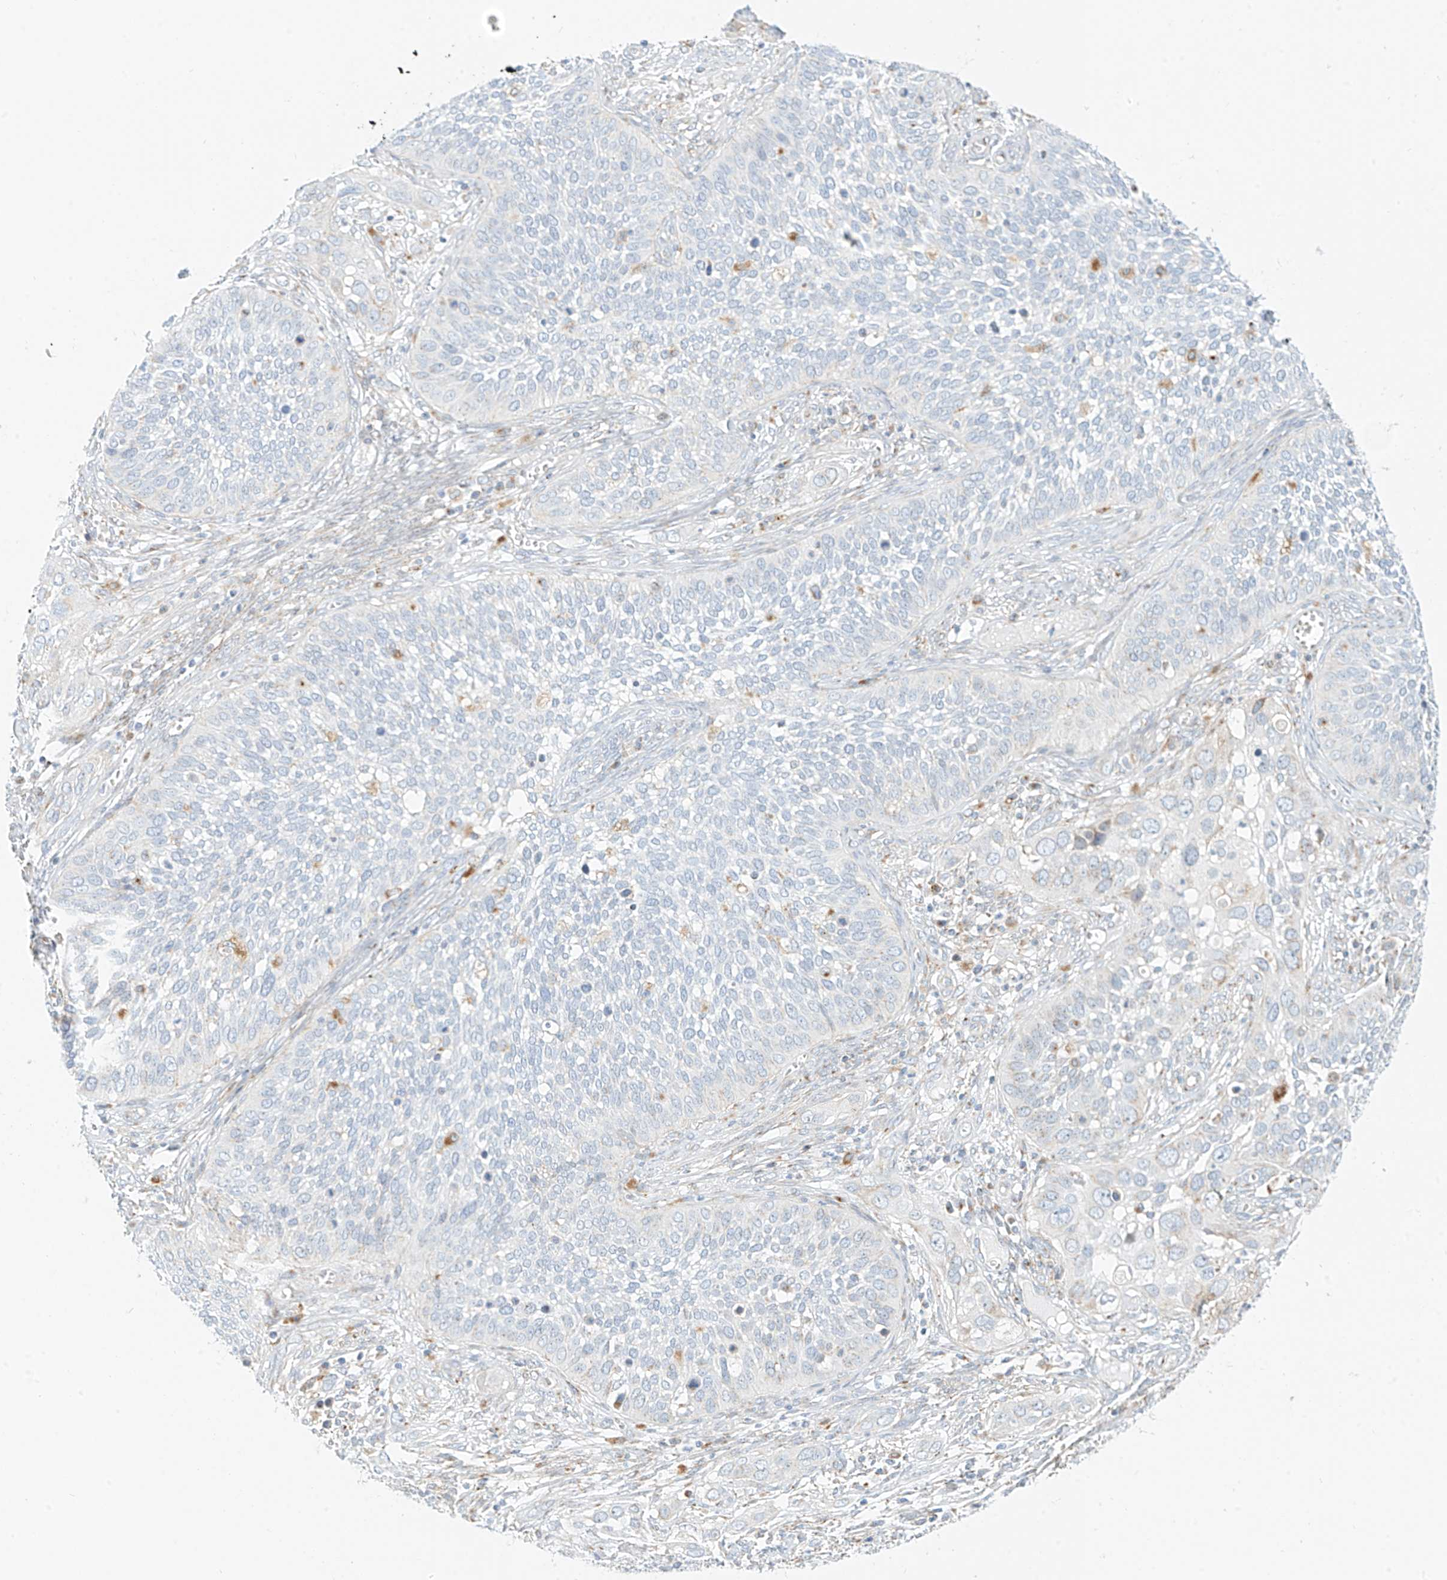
{"staining": {"intensity": "negative", "quantity": "none", "location": "none"}, "tissue": "cervical cancer", "cell_type": "Tumor cells", "image_type": "cancer", "snomed": [{"axis": "morphology", "description": "Squamous cell carcinoma, NOS"}, {"axis": "topography", "description": "Cervix"}], "caption": "DAB immunohistochemical staining of human cervical squamous cell carcinoma demonstrates no significant expression in tumor cells.", "gene": "SLC35F6", "patient": {"sex": "female", "age": 34}}